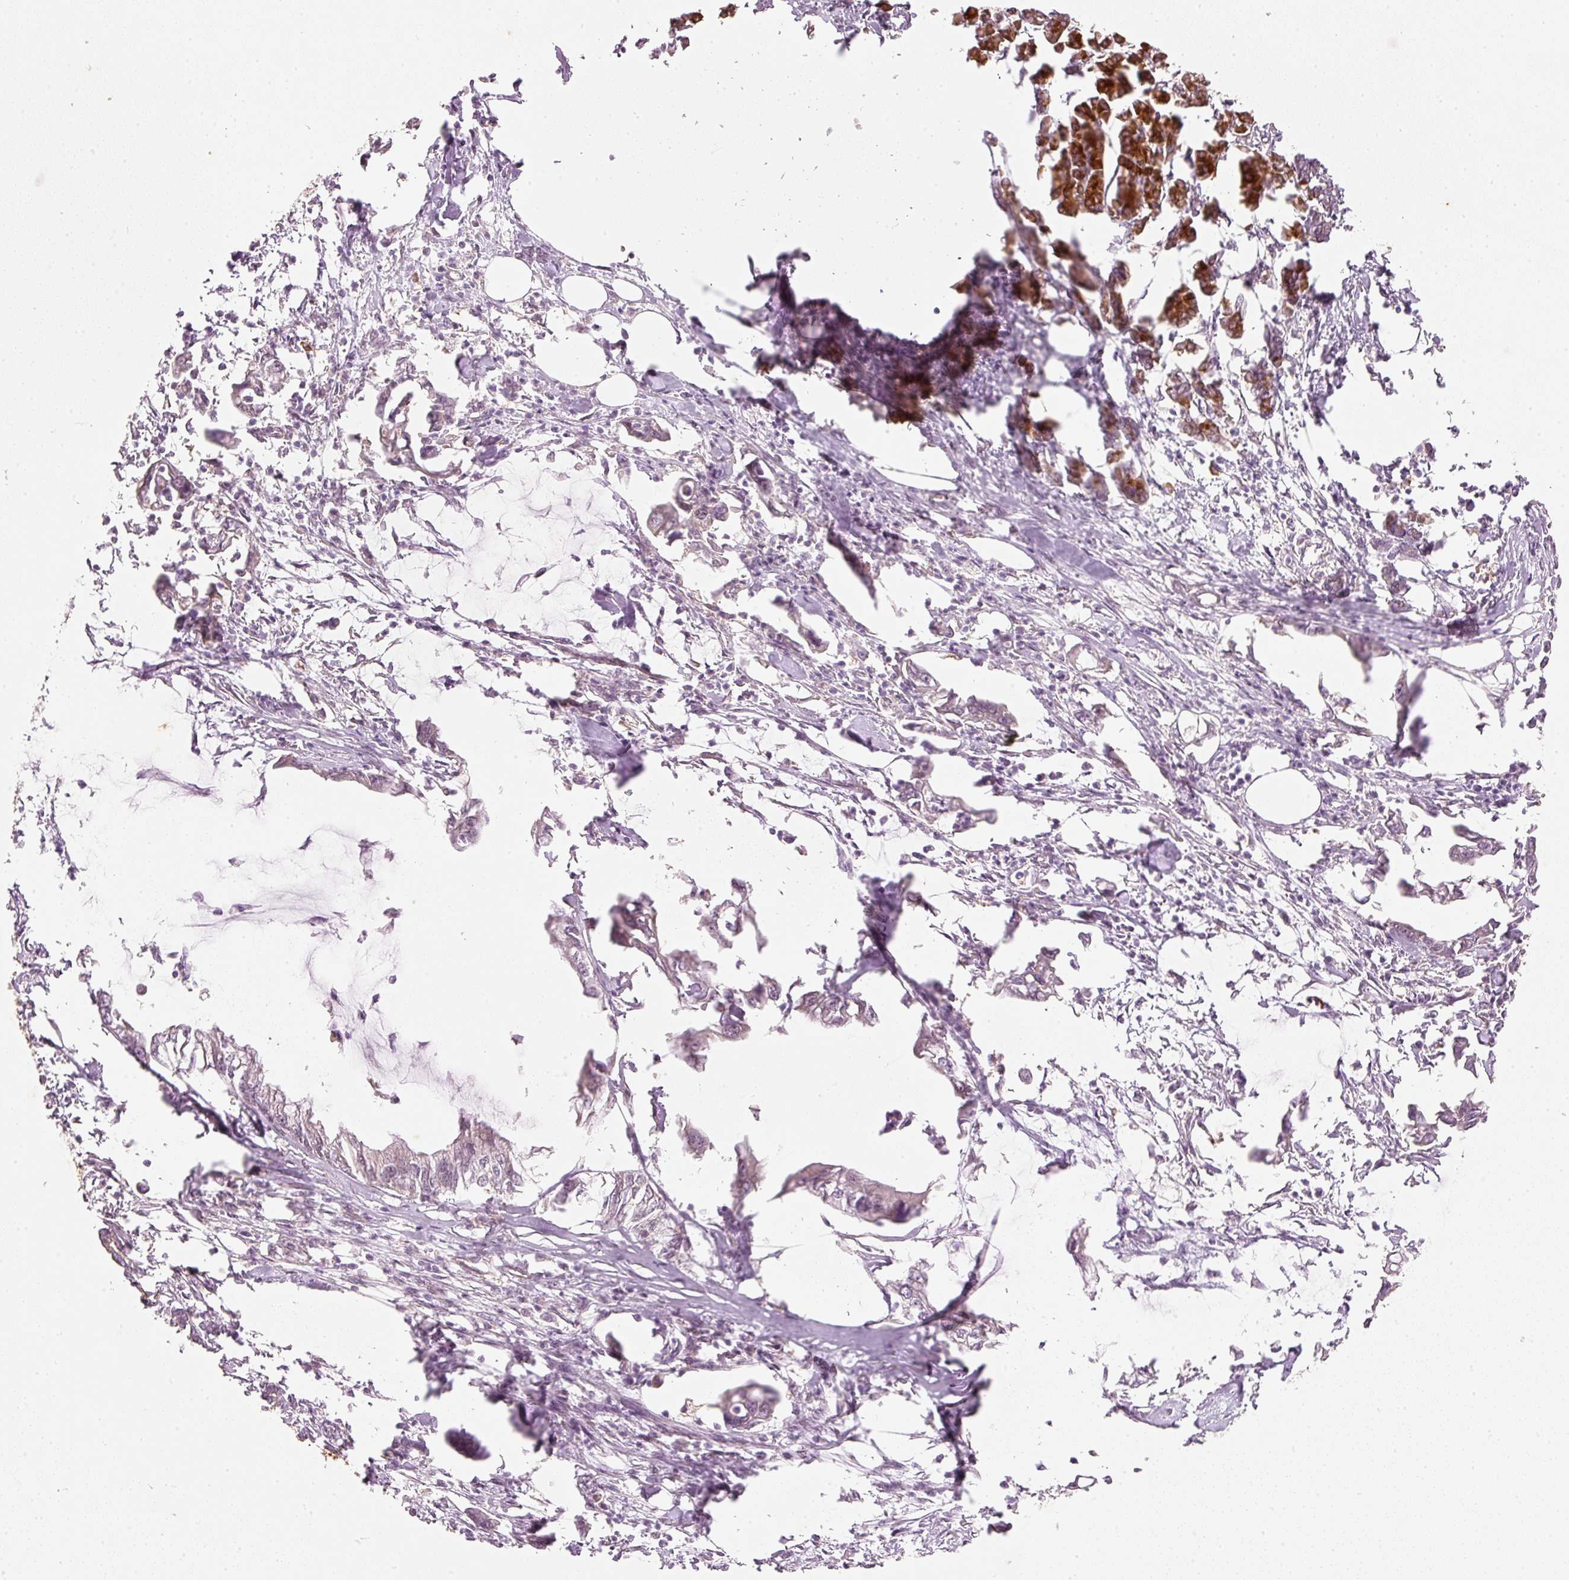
{"staining": {"intensity": "moderate", "quantity": "25%-75%", "location": "cytoplasmic/membranous"}, "tissue": "pancreatic cancer", "cell_type": "Tumor cells", "image_type": "cancer", "snomed": [{"axis": "morphology", "description": "Adenocarcinoma, NOS"}, {"axis": "topography", "description": "Pancreas"}], "caption": "Protein staining exhibits moderate cytoplasmic/membranous staining in about 25%-75% of tumor cells in pancreatic cancer (adenocarcinoma).", "gene": "RGL2", "patient": {"sex": "male", "age": 61}}